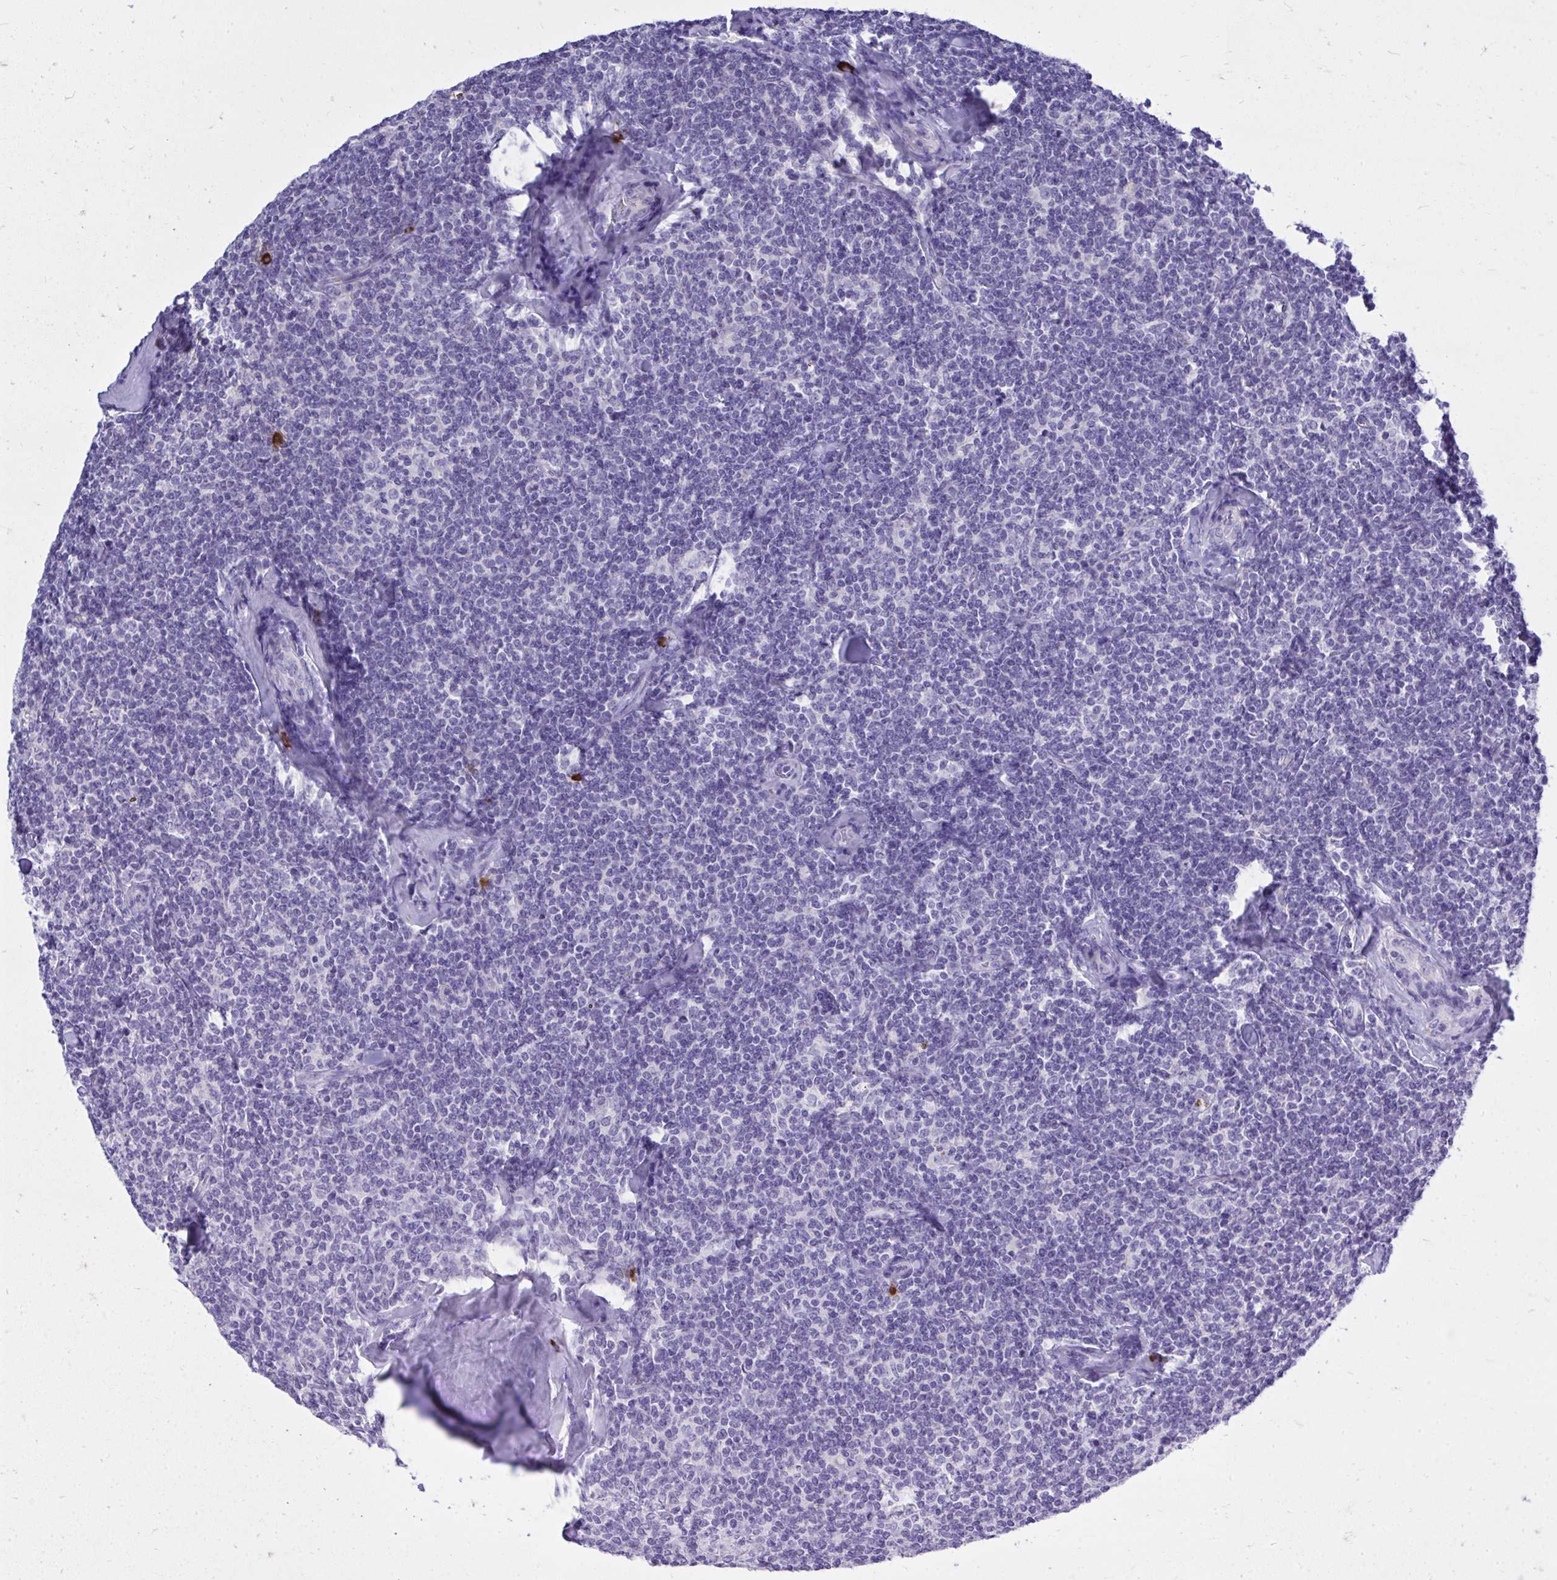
{"staining": {"intensity": "negative", "quantity": "none", "location": "none"}, "tissue": "lymphoma", "cell_type": "Tumor cells", "image_type": "cancer", "snomed": [{"axis": "morphology", "description": "Malignant lymphoma, non-Hodgkin's type, Low grade"}, {"axis": "topography", "description": "Lymph node"}], "caption": "This is an immunohistochemistry (IHC) histopathology image of human lymphoma. There is no positivity in tumor cells.", "gene": "PSD", "patient": {"sex": "female", "age": 56}}